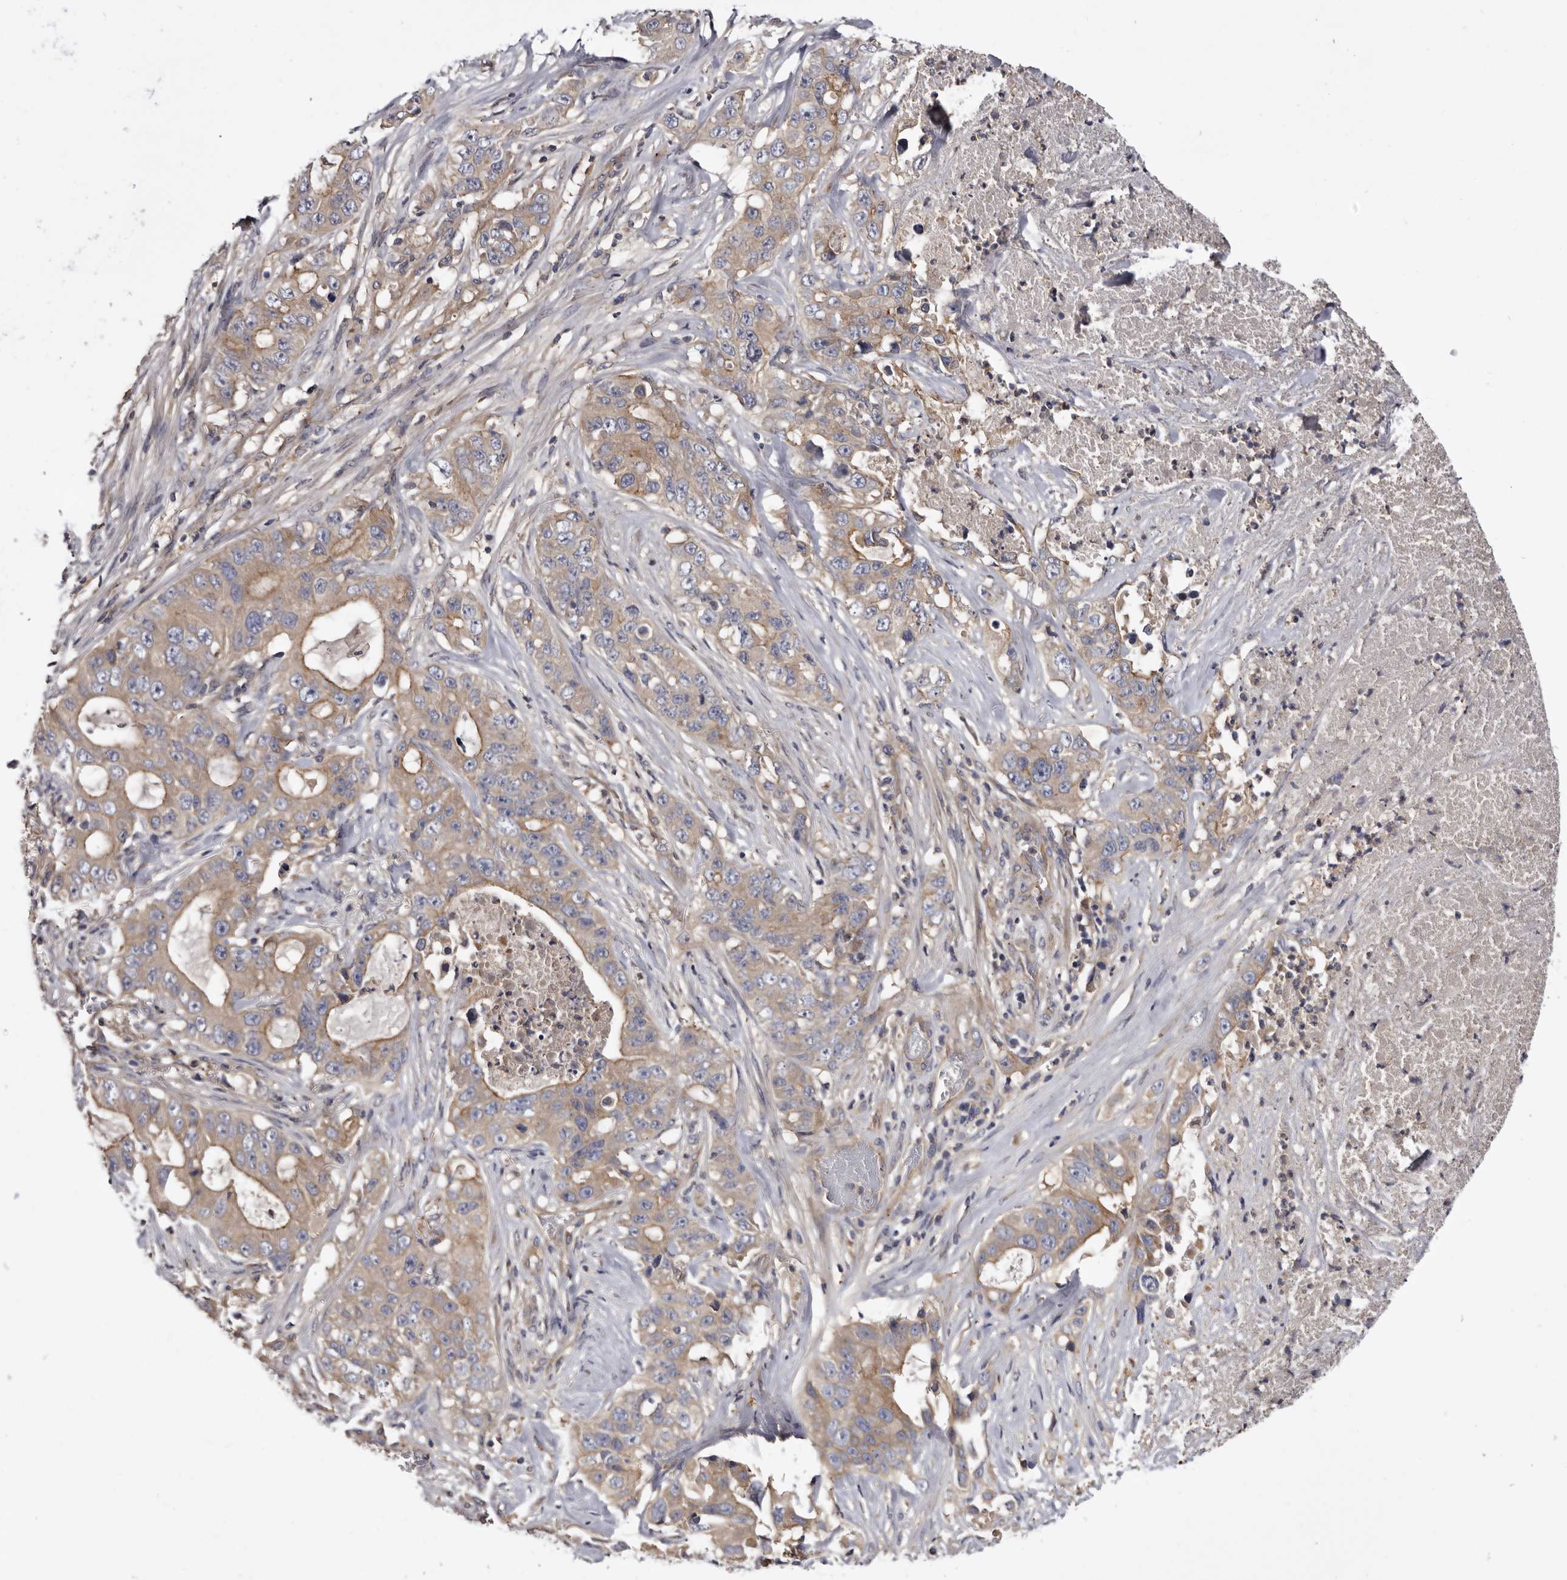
{"staining": {"intensity": "moderate", "quantity": "25%-75%", "location": "cytoplasmic/membranous"}, "tissue": "lung cancer", "cell_type": "Tumor cells", "image_type": "cancer", "snomed": [{"axis": "morphology", "description": "Adenocarcinoma, NOS"}, {"axis": "topography", "description": "Lung"}], "caption": "An image of lung adenocarcinoma stained for a protein reveals moderate cytoplasmic/membranous brown staining in tumor cells.", "gene": "INKA2", "patient": {"sex": "female", "age": 51}}